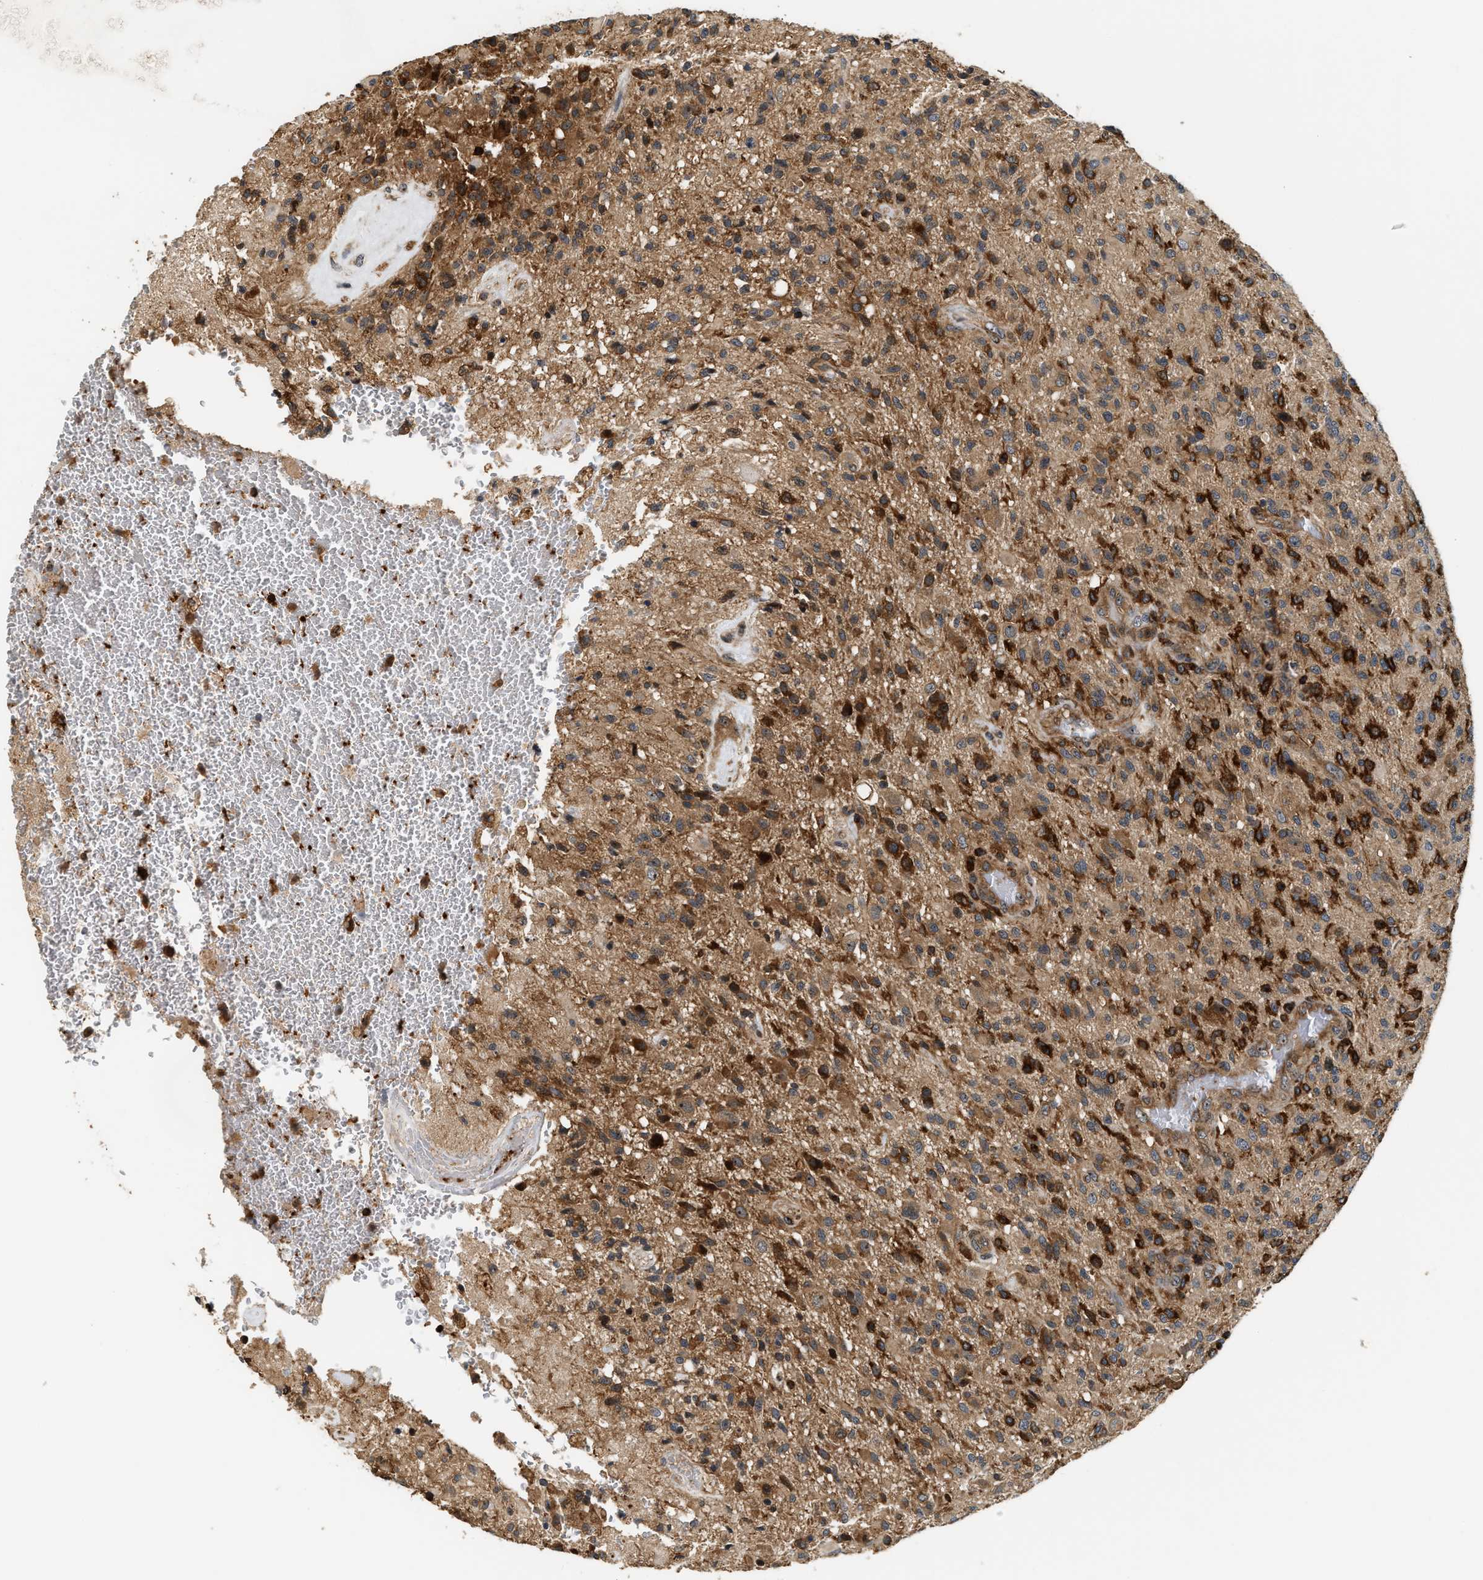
{"staining": {"intensity": "moderate", "quantity": ">75%", "location": "cytoplasmic/membranous"}, "tissue": "glioma", "cell_type": "Tumor cells", "image_type": "cancer", "snomed": [{"axis": "morphology", "description": "Glioma, malignant, High grade"}, {"axis": "topography", "description": "Brain"}], "caption": "A histopathology image of human glioma stained for a protein displays moderate cytoplasmic/membranous brown staining in tumor cells.", "gene": "SNX5", "patient": {"sex": "male", "age": 71}}